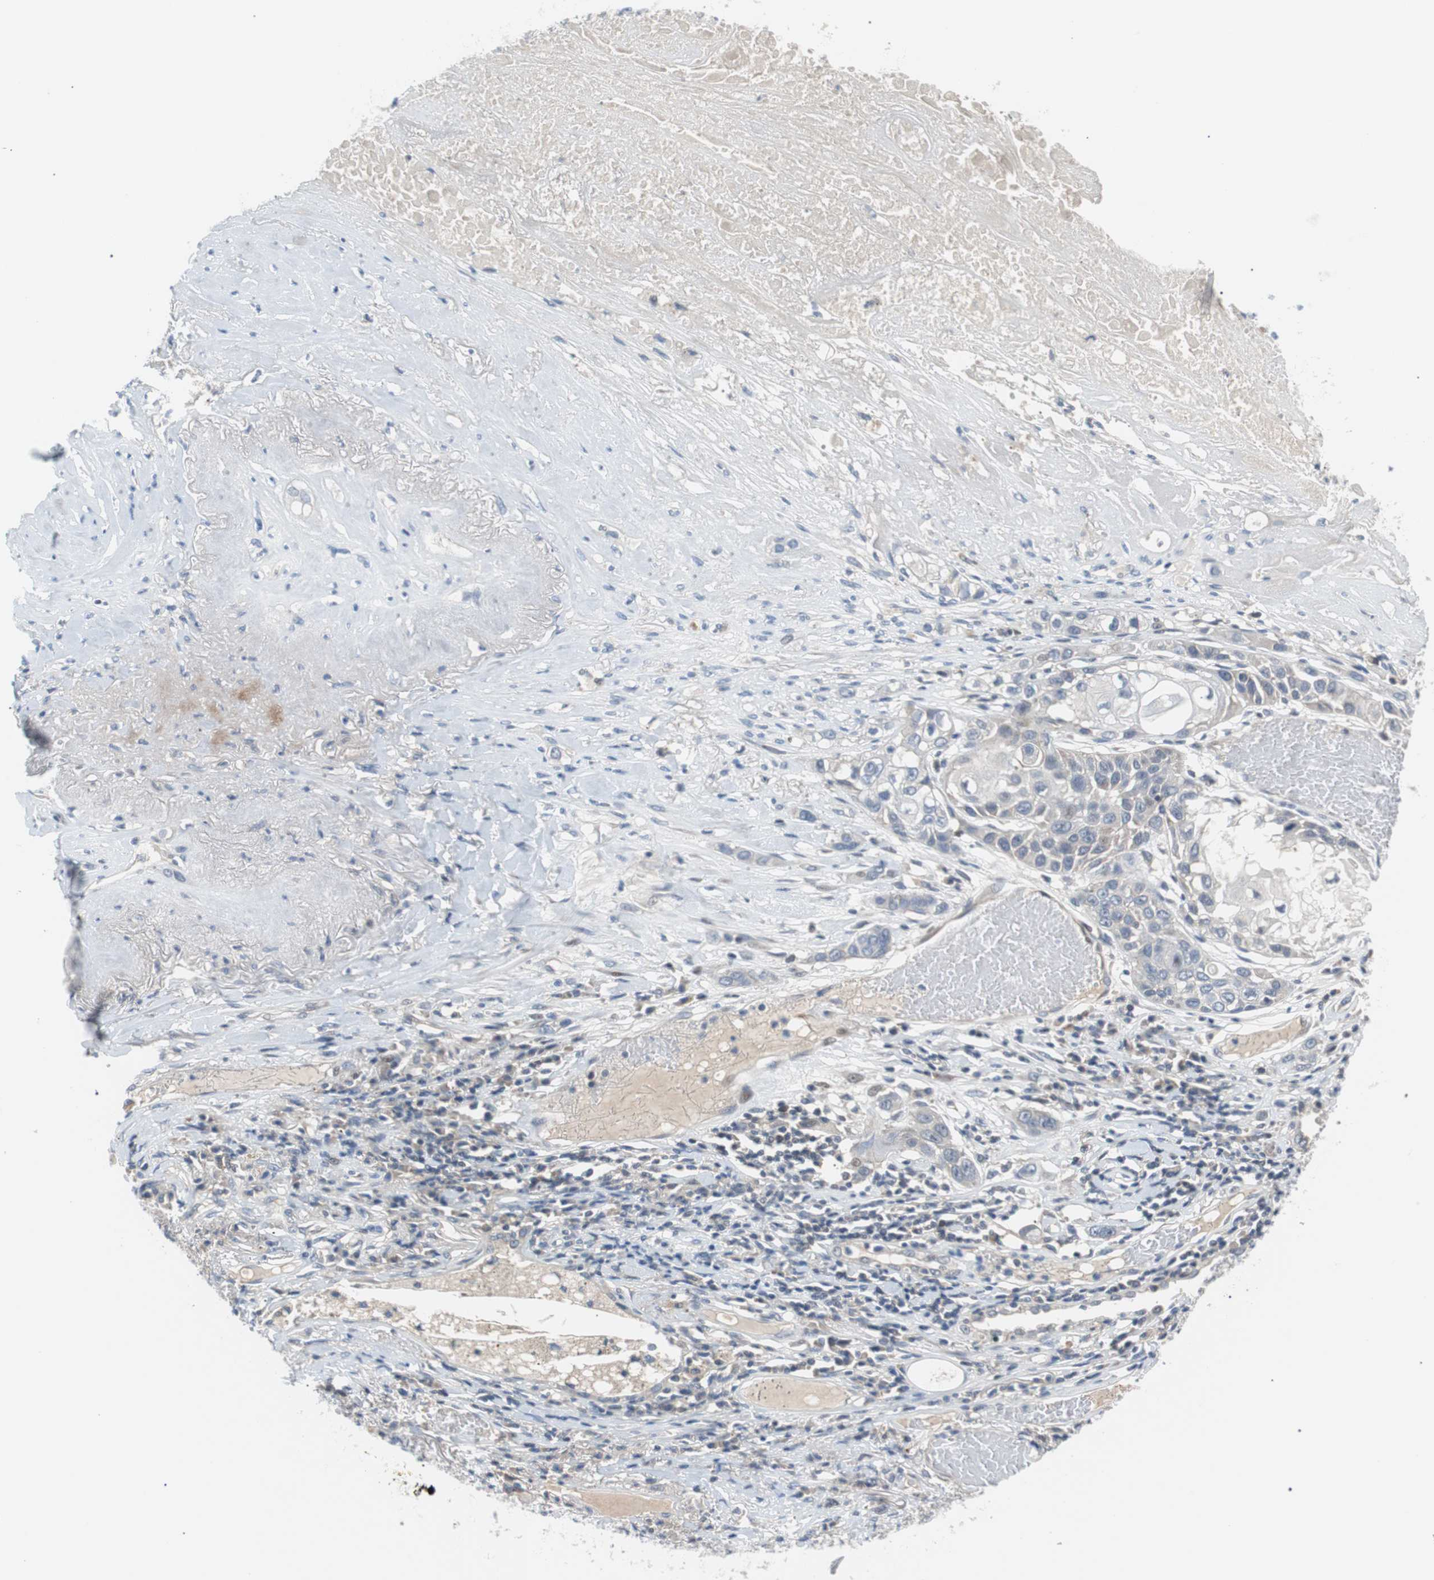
{"staining": {"intensity": "negative", "quantity": "none", "location": "none"}, "tissue": "lung cancer", "cell_type": "Tumor cells", "image_type": "cancer", "snomed": [{"axis": "morphology", "description": "Squamous cell carcinoma, NOS"}, {"axis": "topography", "description": "Lung"}], "caption": "Immunohistochemical staining of human lung squamous cell carcinoma exhibits no significant expression in tumor cells.", "gene": "MAP2K4", "patient": {"sex": "male", "age": 71}}